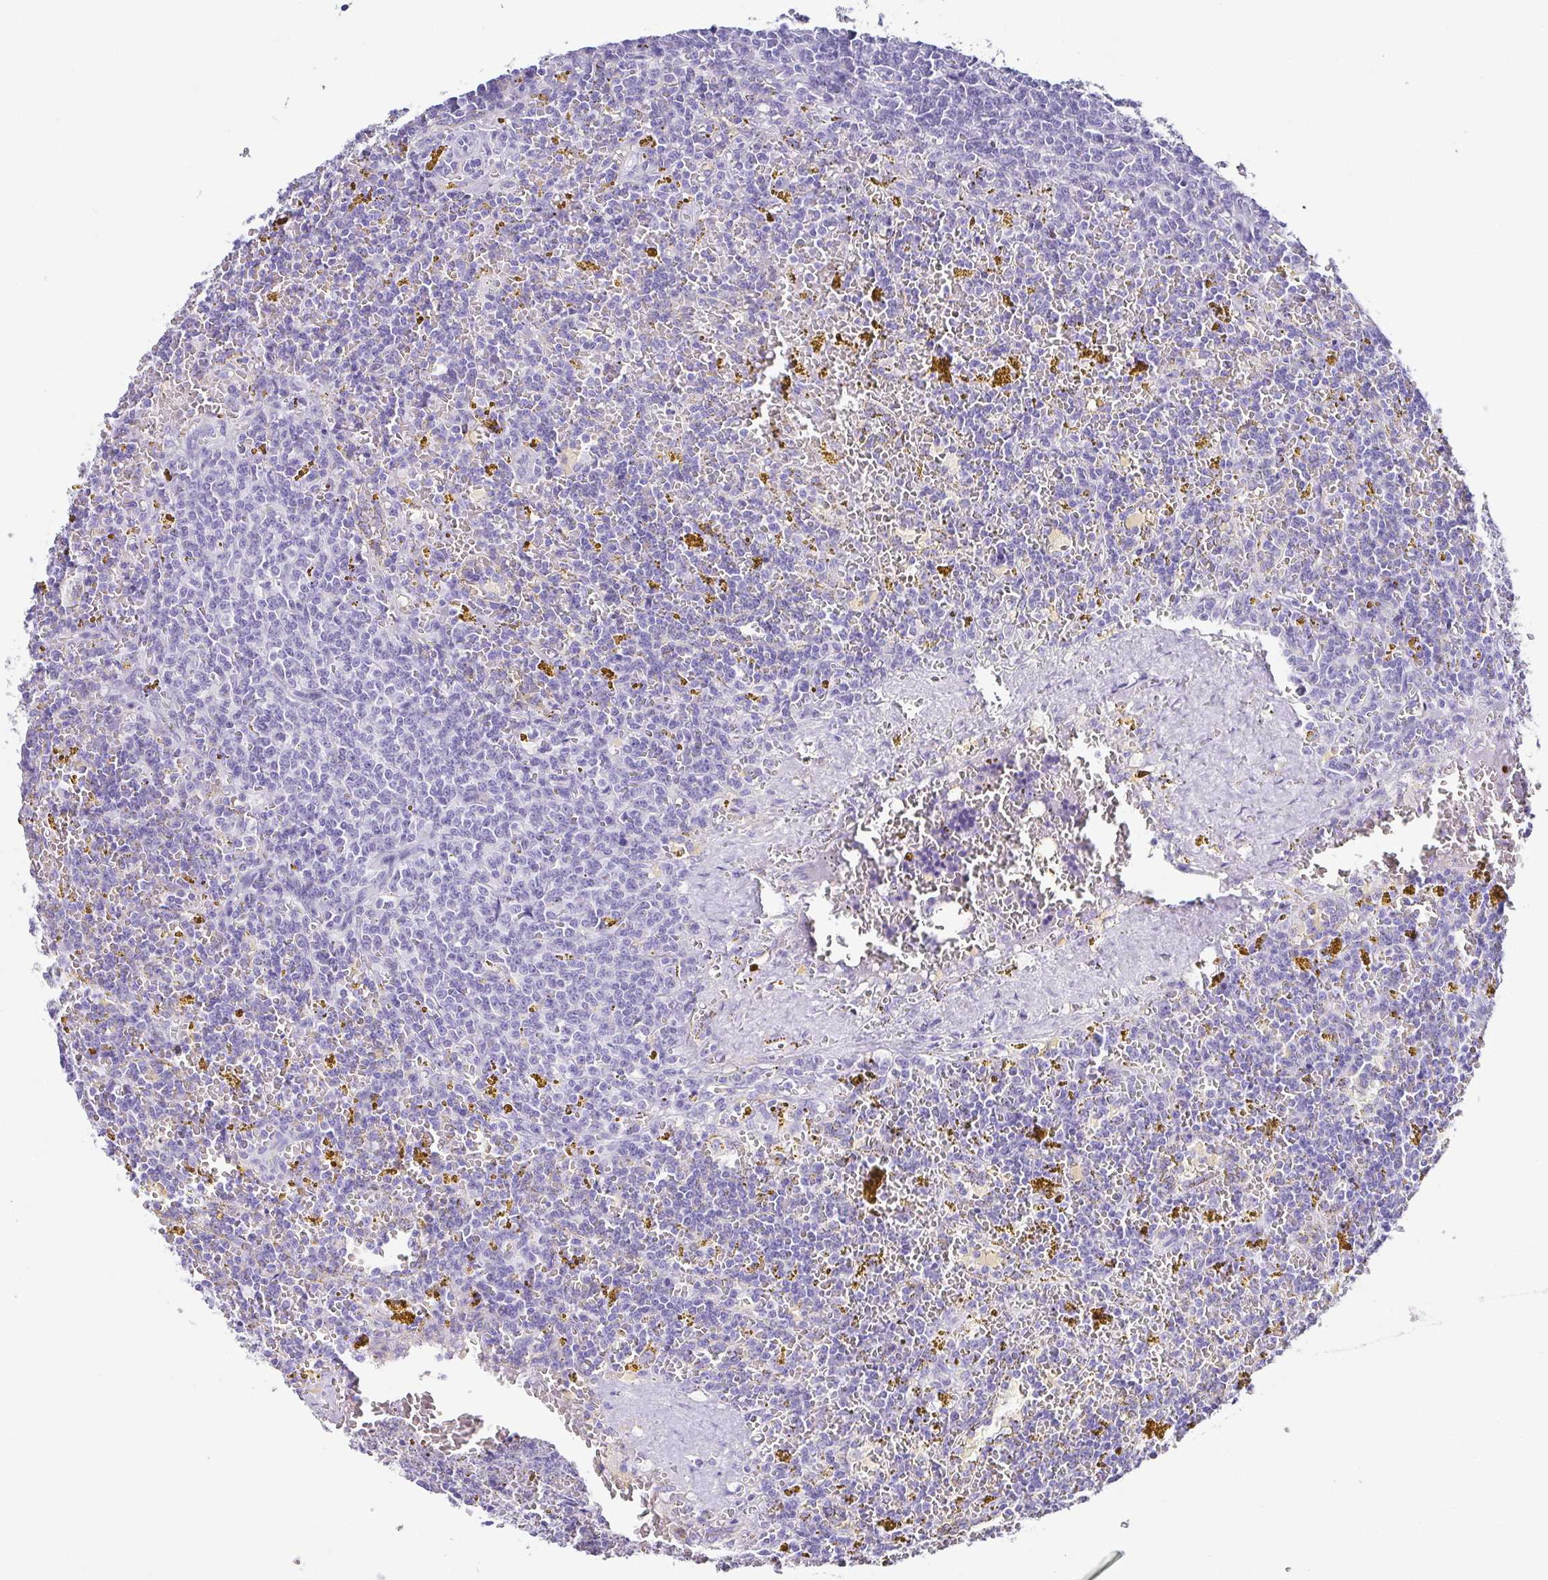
{"staining": {"intensity": "negative", "quantity": "none", "location": "none"}, "tissue": "lymphoma", "cell_type": "Tumor cells", "image_type": "cancer", "snomed": [{"axis": "morphology", "description": "Malignant lymphoma, non-Hodgkin's type, Low grade"}, {"axis": "topography", "description": "Spleen"}, {"axis": "topography", "description": "Lymph node"}], "caption": "Tumor cells are negative for brown protein staining in malignant lymphoma, non-Hodgkin's type (low-grade). Brightfield microscopy of IHC stained with DAB (3,3'-diaminobenzidine) (brown) and hematoxylin (blue), captured at high magnification.", "gene": "TNNT2", "patient": {"sex": "female", "age": 66}}